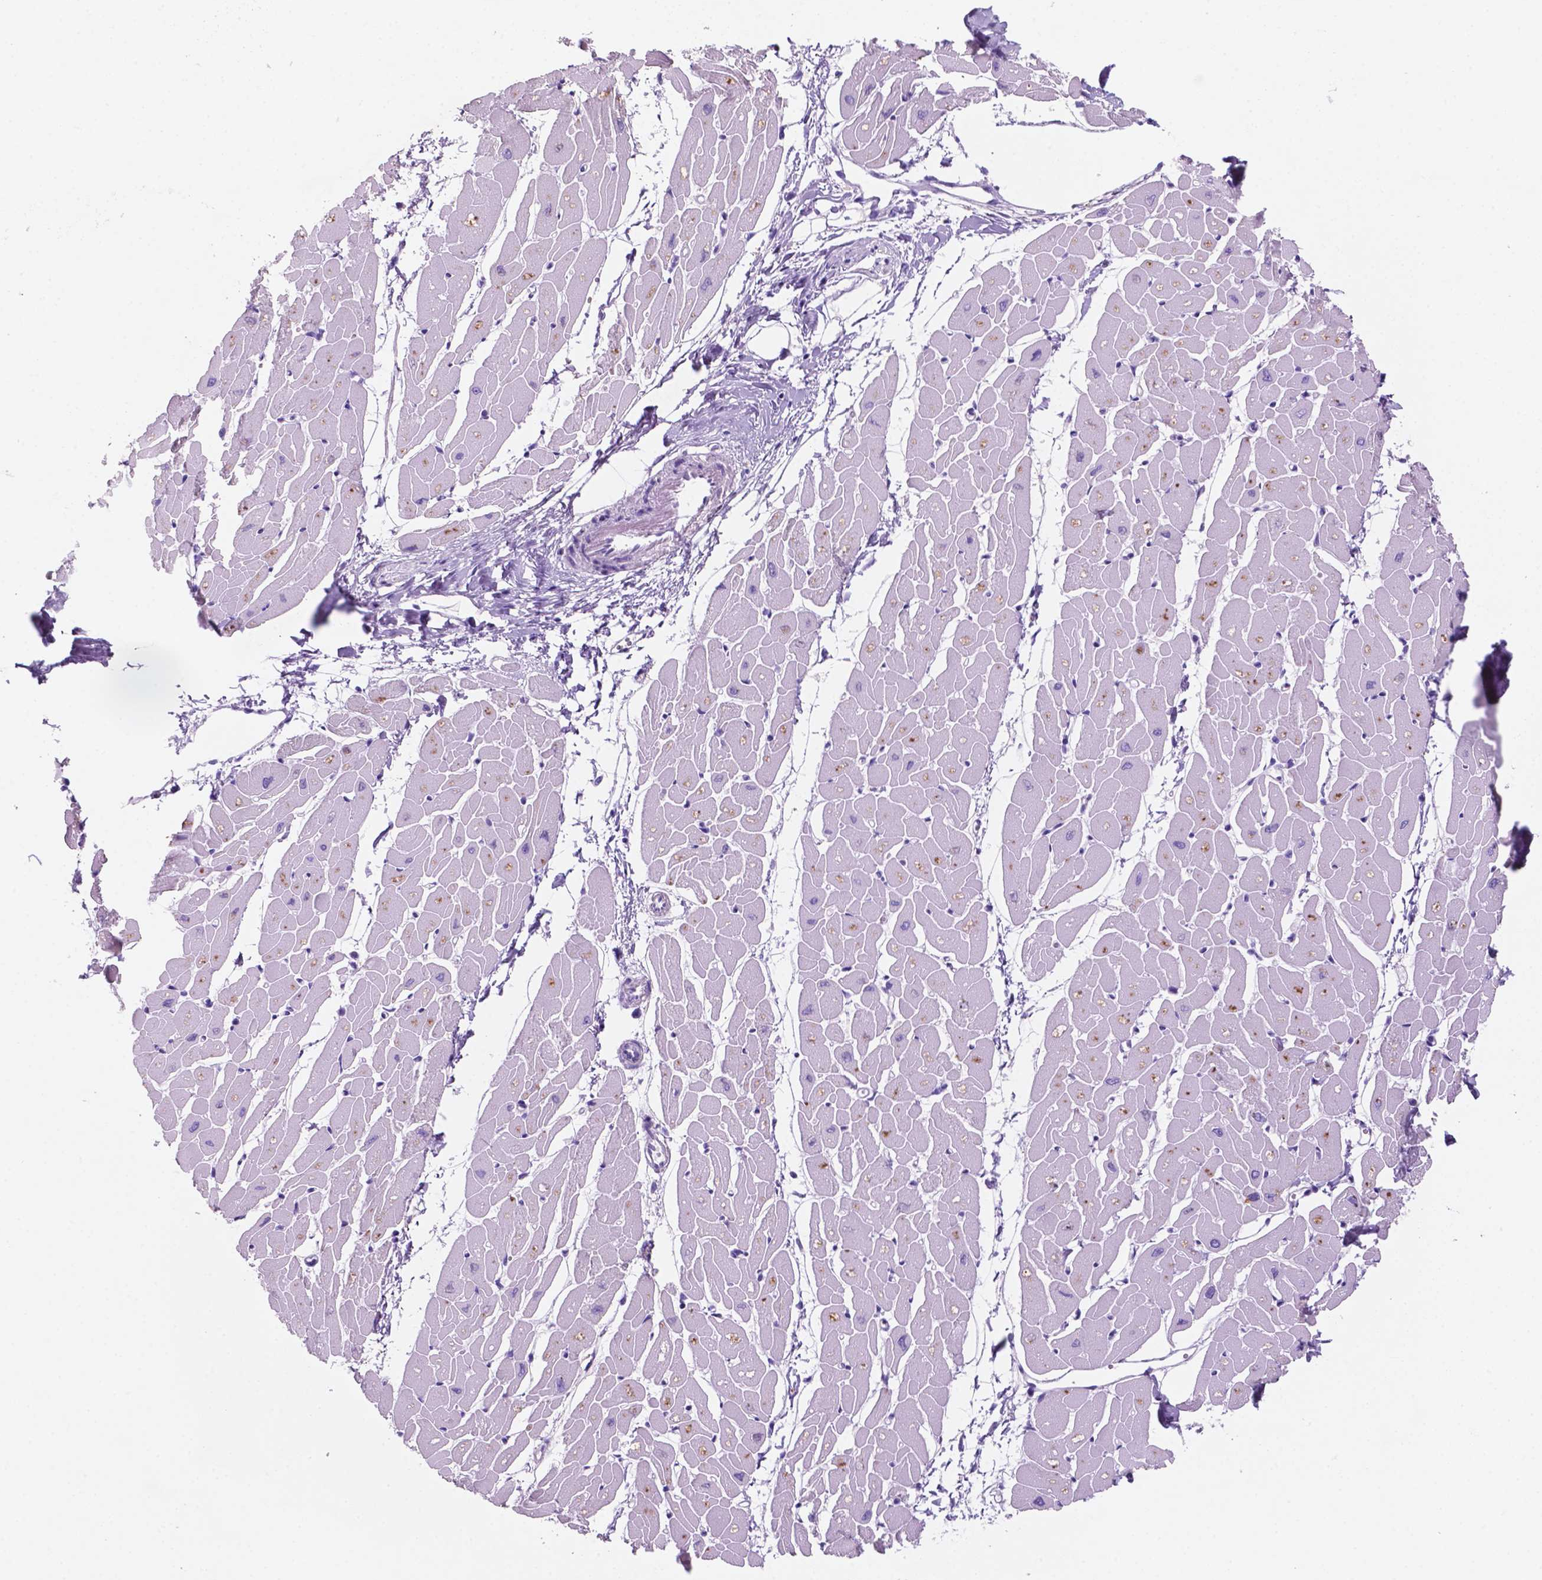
{"staining": {"intensity": "moderate", "quantity": "<25%", "location": "cytoplasmic/membranous"}, "tissue": "heart muscle", "cell_type": "Cardiomyocytes", "image_type": "normal", "snomed": [{"axis": "morphology", "description": "Normal tissue, NOS"}, {"axis": "topography", "description": "Heart"}], "caption": "A brown stain shows moderate cytoplasmic/membranous expression of a protein in cardiomyocytes of normal heart muscle.", "gene": "POU4F1", "patient": {"sex": "male", "age": 57}}